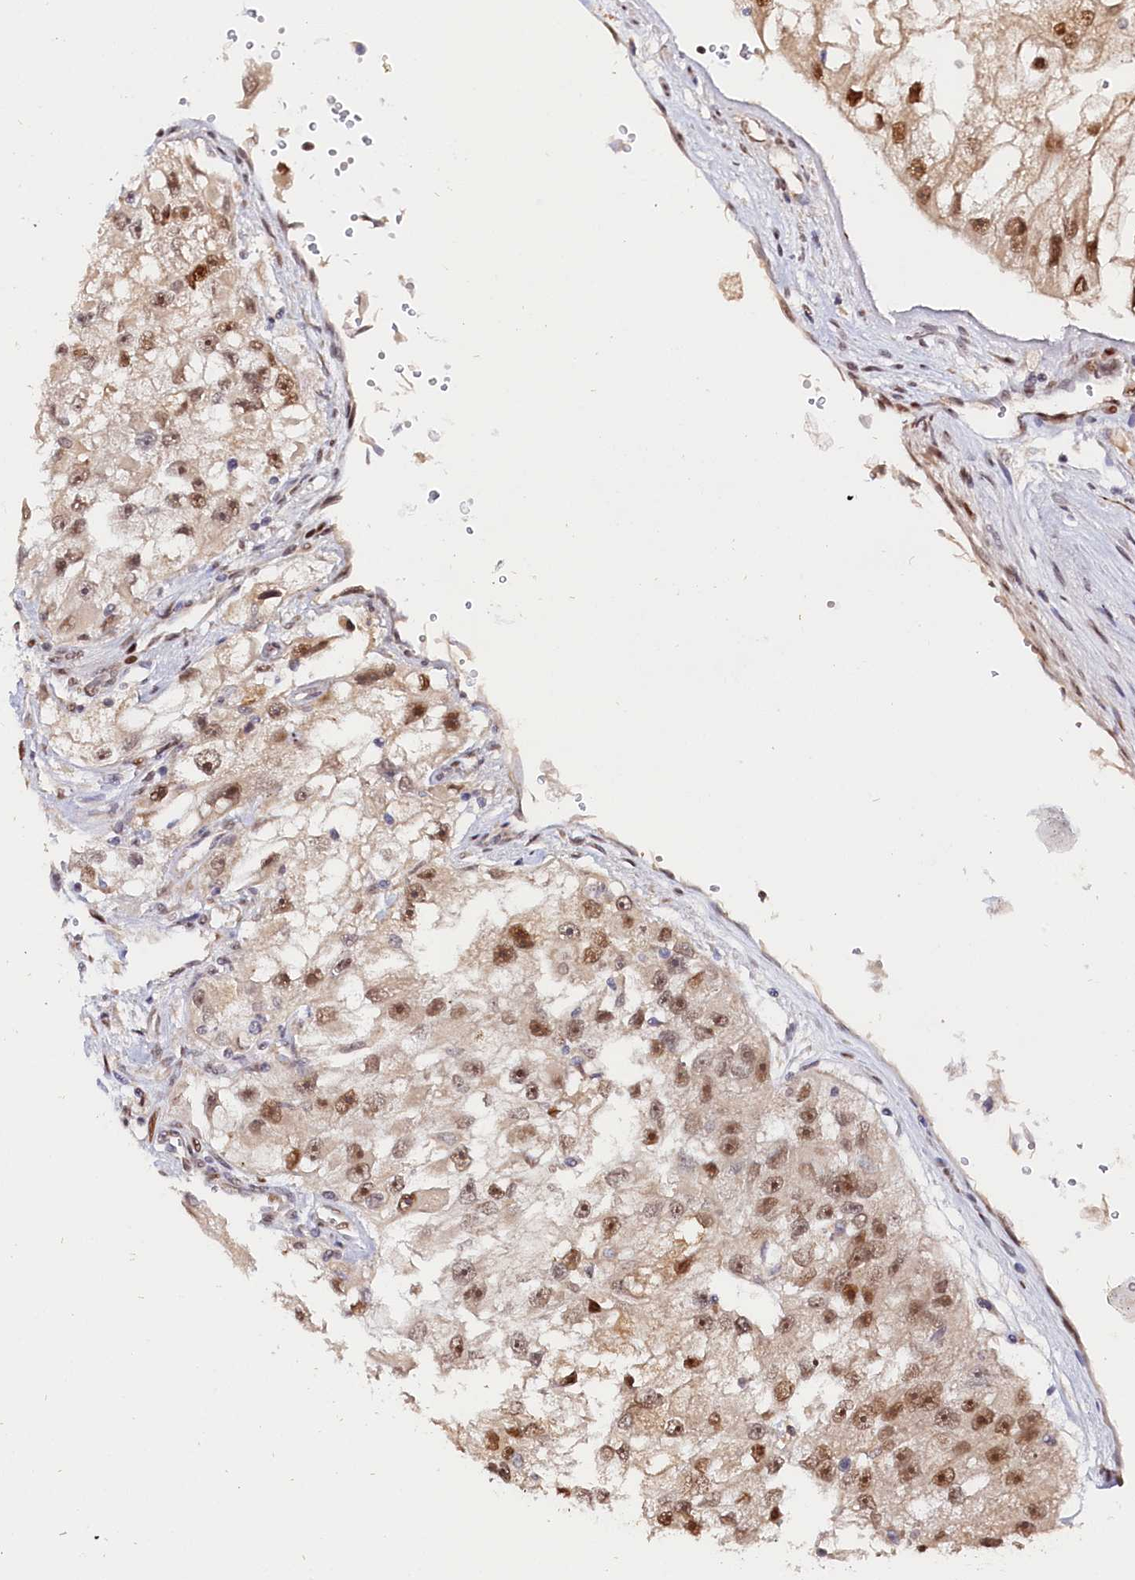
{"staining": {"intensity": "strong", "quantity": "25%-75%", "location": "nuclear"}, "tissue": "renal cancer", "cell_type": "Tumor cells", "image_type": "cancer", "snomed": [{"axis": "morphology", "description": "Adenocarcinoma, NOS"}, {"axis": "topography", "description": "Kidney"}], "caption": "Adenocarcinoma (renal) stained for a protein (brown) reveals strong nuclear positive staining in about 25%-75% of tumor cells.", "gene": "ANKRD24", "patient": {"sex": "male", "age": 63}}